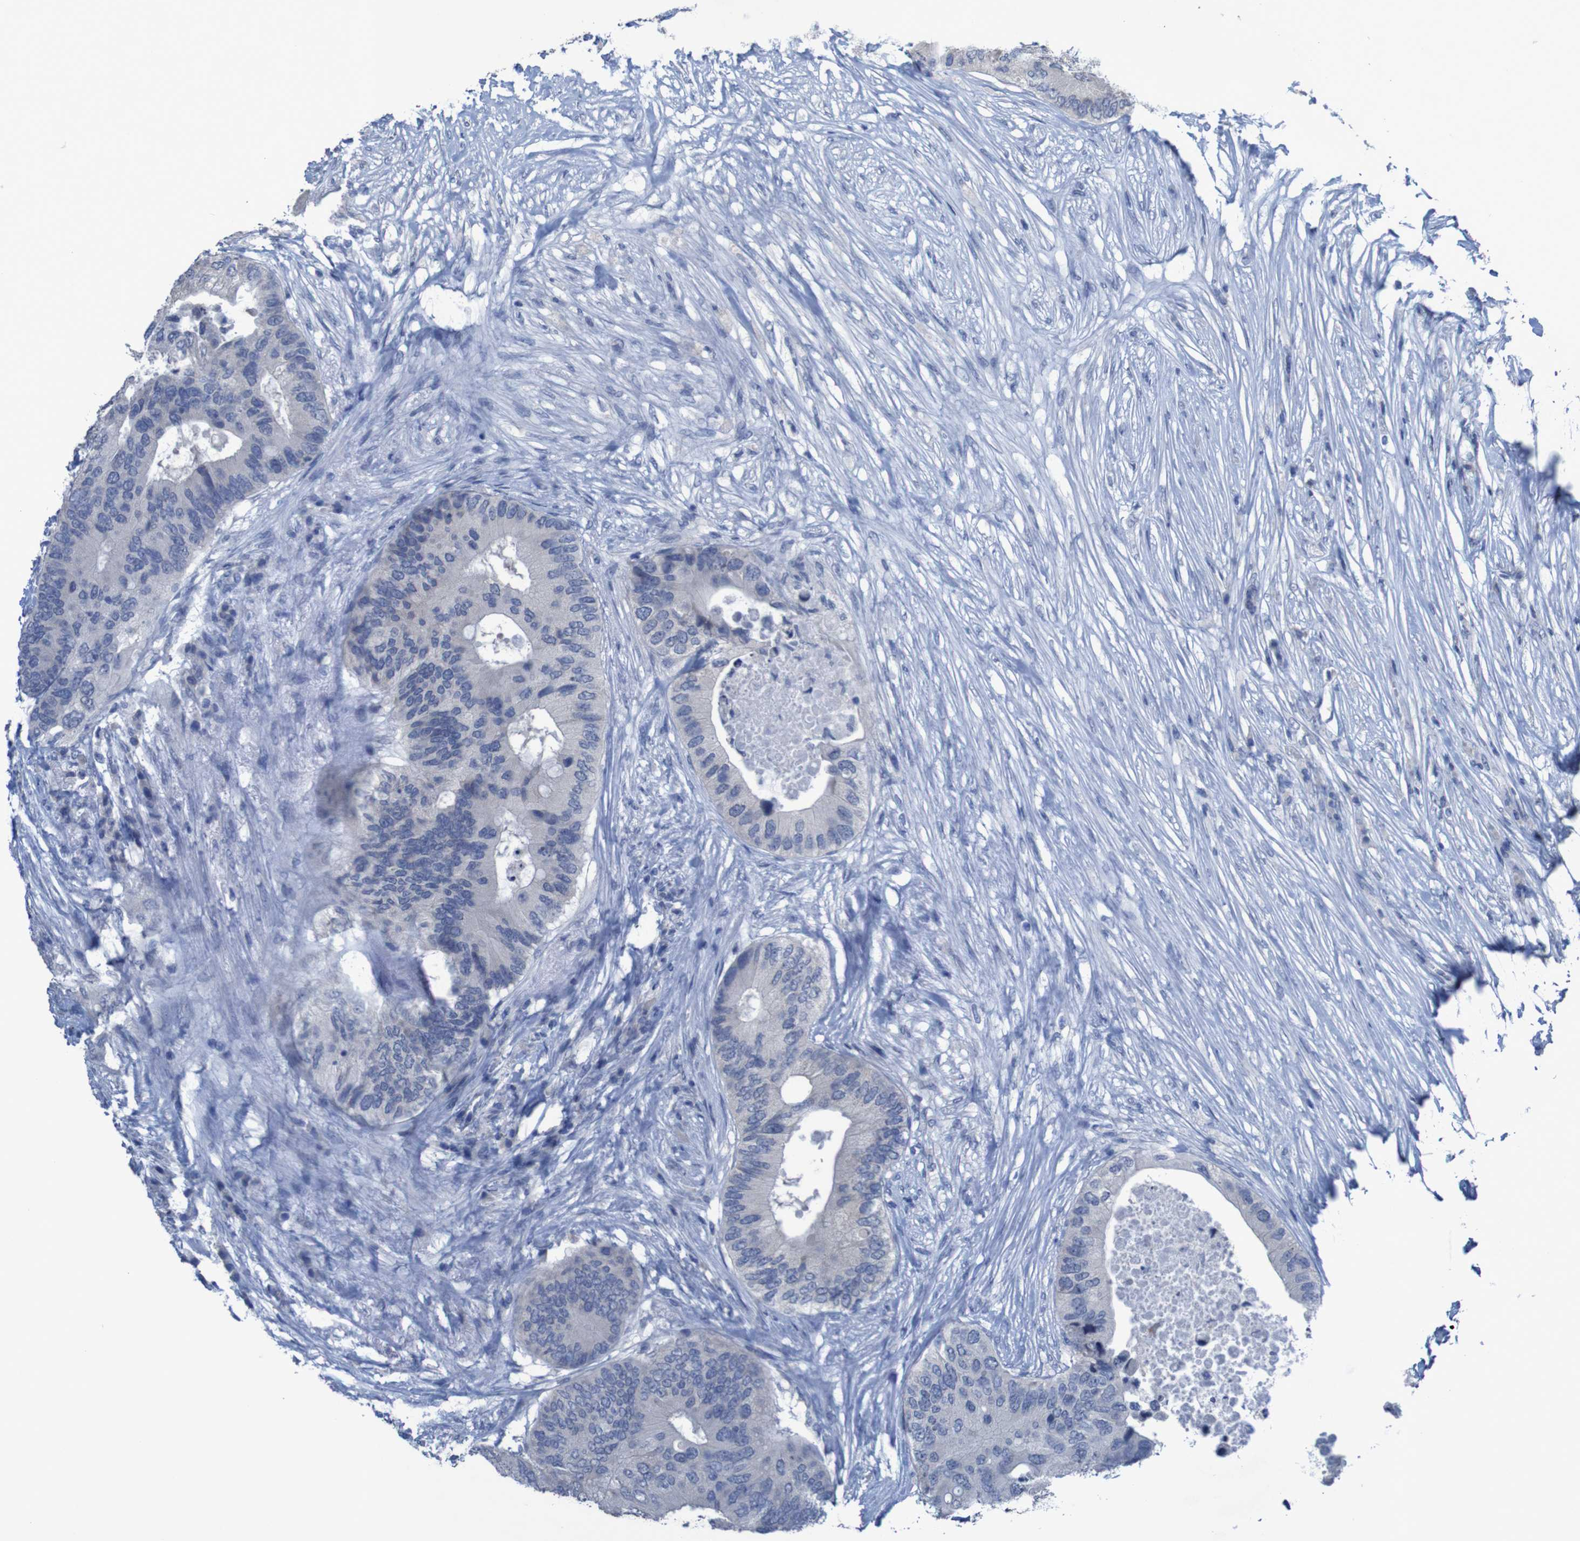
{"staining": {"intensity": "negative", "quantity": "none", "location": "none"}, "tissue": "colorectal cancer", "cell_type": "Tumor cells", "image_type": "cancer", "snomed": [{"axis": "morphology", "description": "Adenocarcinoma, NOS"}, {"axis": "topography", "description": "Colon"}], "caption": "Tumor cells show no significant protein positivity in adenocarcinoma (colorectal).", "gene": "CLDN18", "patient": {"sex": "male", "age": 71}}